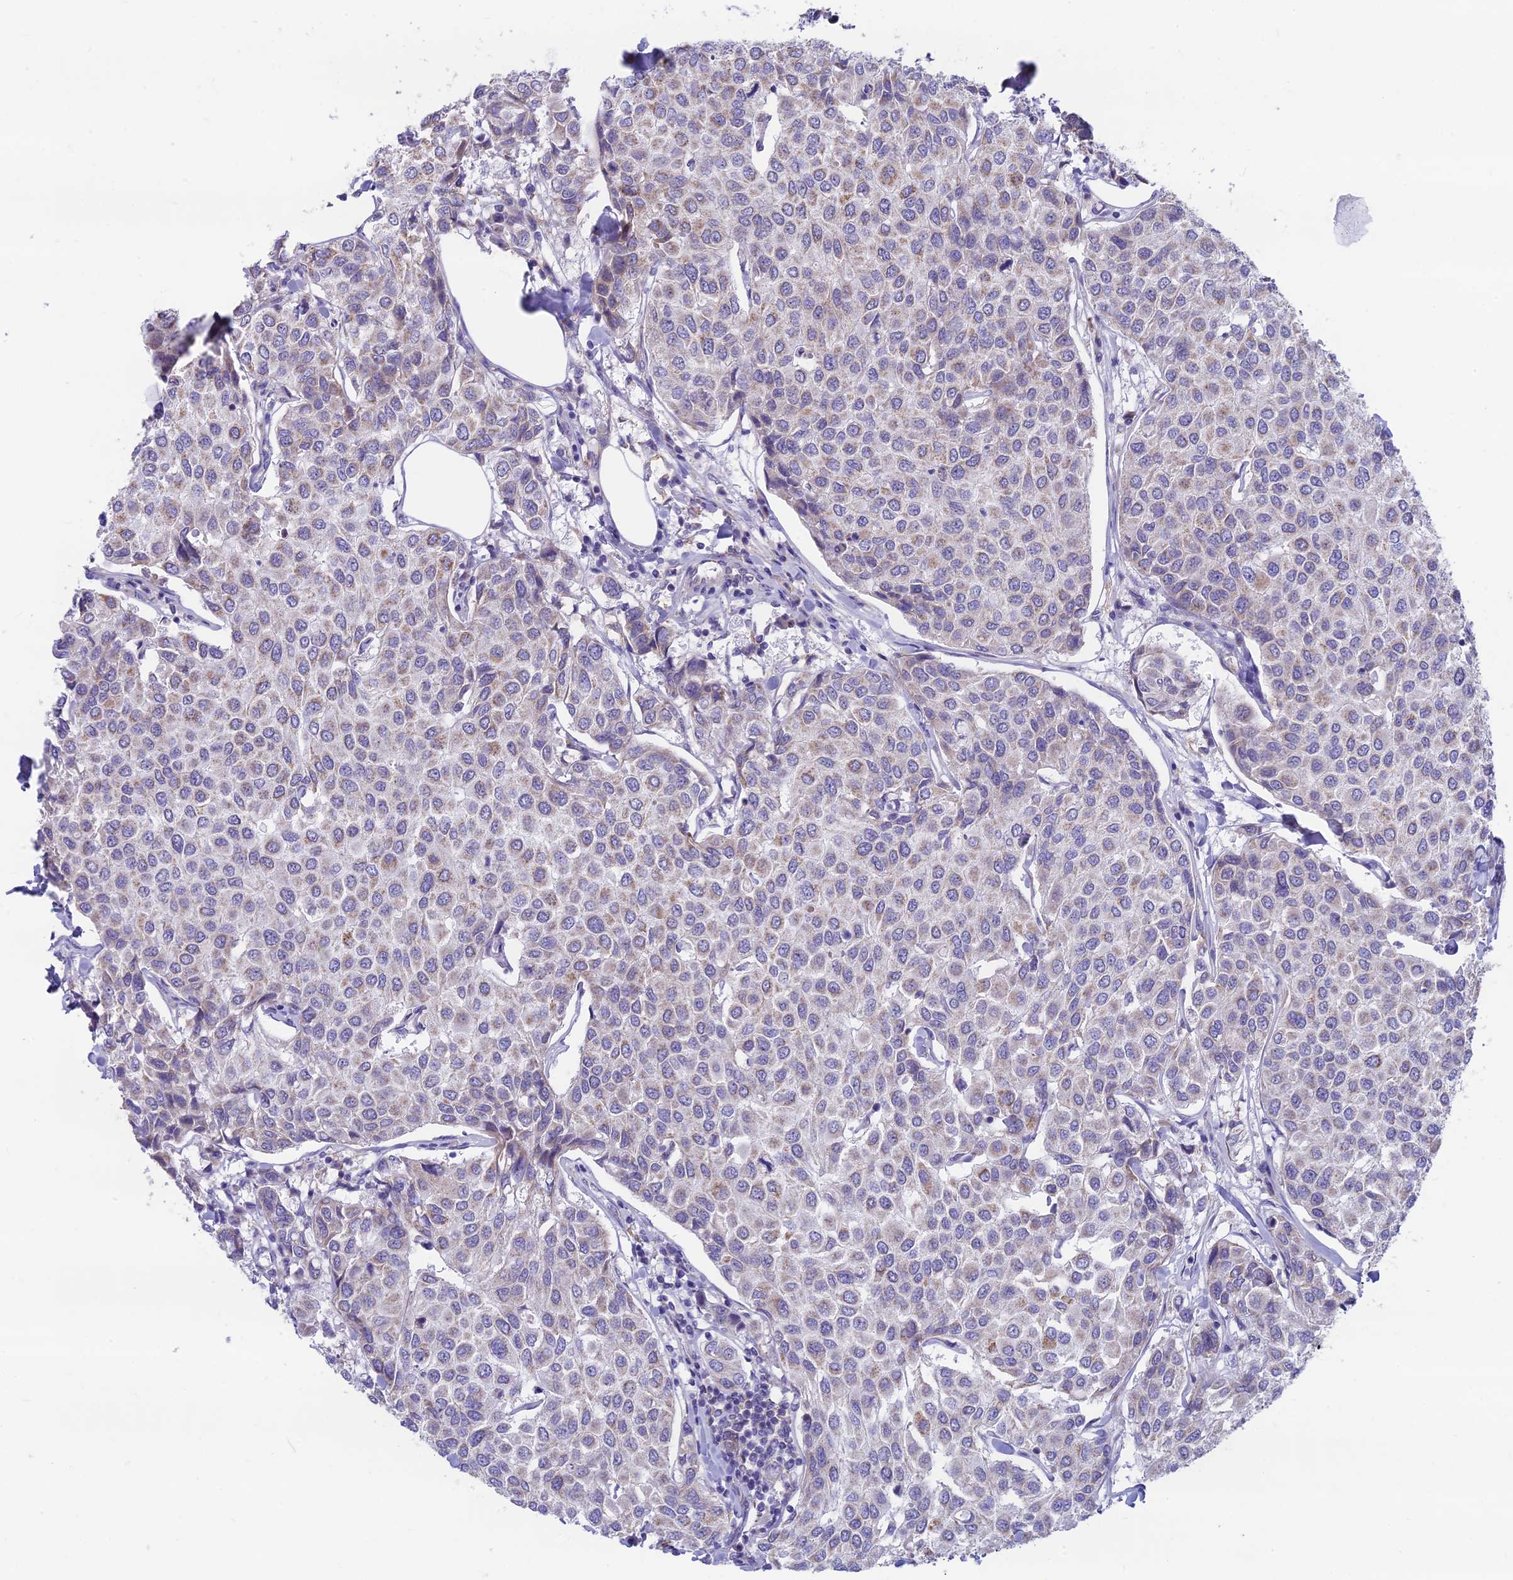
{"staining": {"intensity": "weak", "quantity": "25%-75%", "location": "cytoplasmic/membranous"}, "tissue": "breast cancer", "cell_type": "Tumor cells", "image_type": "cancer", "snomed": [{"axis": "morphology", "description": "Duct carcinoma"}, {"axis": "topography", "description": "Breast"}], "caption": "Human invasive ductal carcinoma (breast) stained with a protein marker exhibits weak staining in tumor cells.", "gene": "PLAC9", "patient": {"sex": "female", "age": 55}}